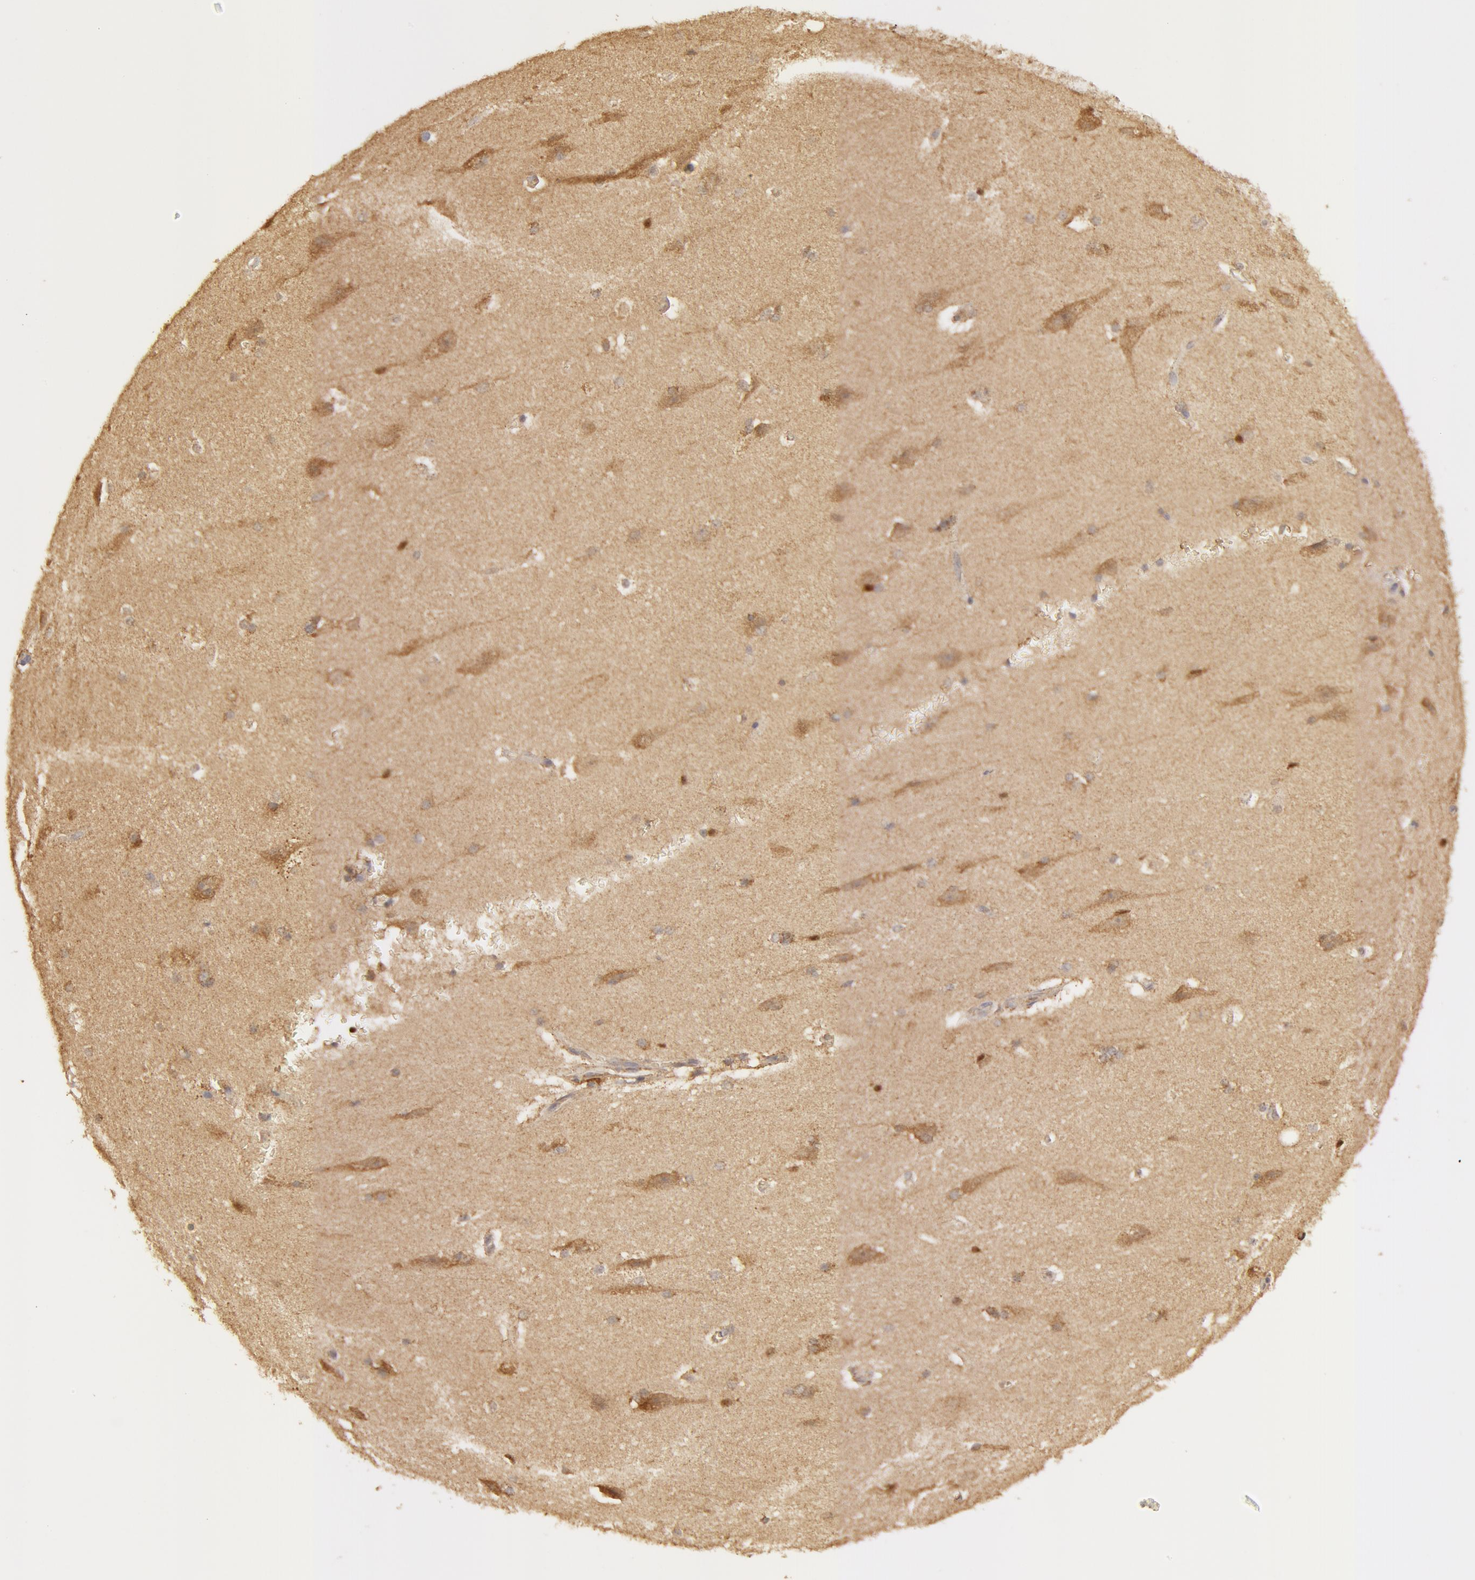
{"staining": {"intensity": "weak", "quantity": "25%-75%", "location": "cytoplasmic/membranous"}, "tissue": "cerebral cortex", "cell_type": "Endothelial cells", "image_type": "normal", "snomed": [{"axis": "morphology", "description": "Normal tissue, NOS"}, {"axis": "topography", "description": "Cerebral cortex"}, {"axis": "topography", "description": "Hippocampus"}], "caption": "A low amount of weak cytoplasmic/membranous expression is appreciated in approximately 25%-75% of endothelial cells in unremarkable cerebral cortex. The staining is performed using DAB (3,3'-diaminobenzidine) brown chromogen to label protein expression. The nuclei are counter-stained blue using hematoxylin.", "gene": "ADPRH", "patient": {"sex": "female", "age": 19}}